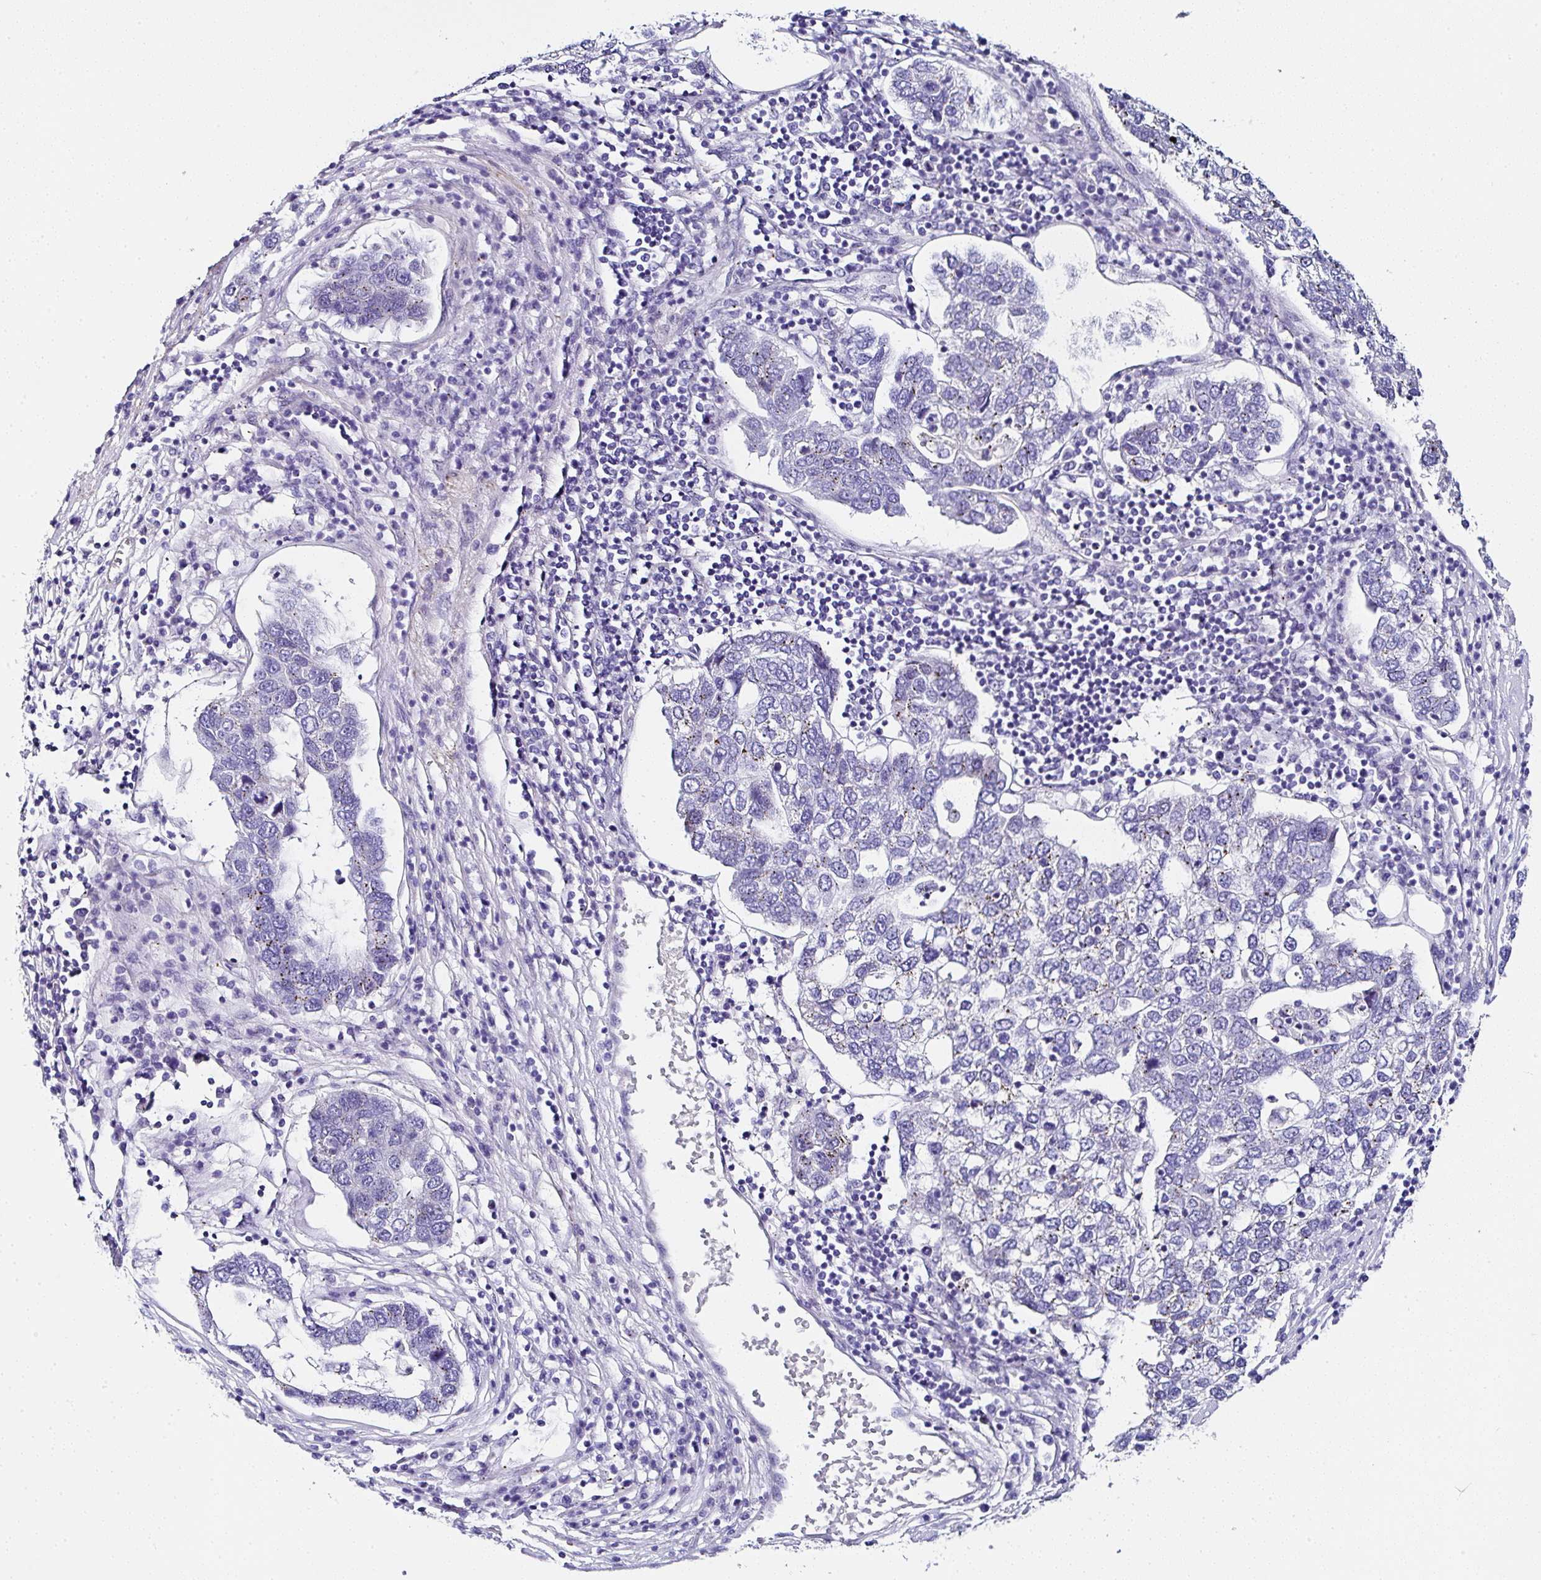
{"staining": {"intensity": "negative", "quantity": "none", "location": "none"}, "tissue": "pancreatic cancer", "cell_type": "Tumor cells", "image_type": "cancer", "snomed": [{"axis": "morphology", "description": "Adenocarcinoma, NOS"}, {"axis": "topography", "description": "Pancreas"}], "caption": "This is an immunohistochemistry (IHC) image of human pancreatic adenocarcinoma. There is no positivity in tumor cells.", "gene": "PPFIA4", "patient": {"sex": "female", "age": 61}}